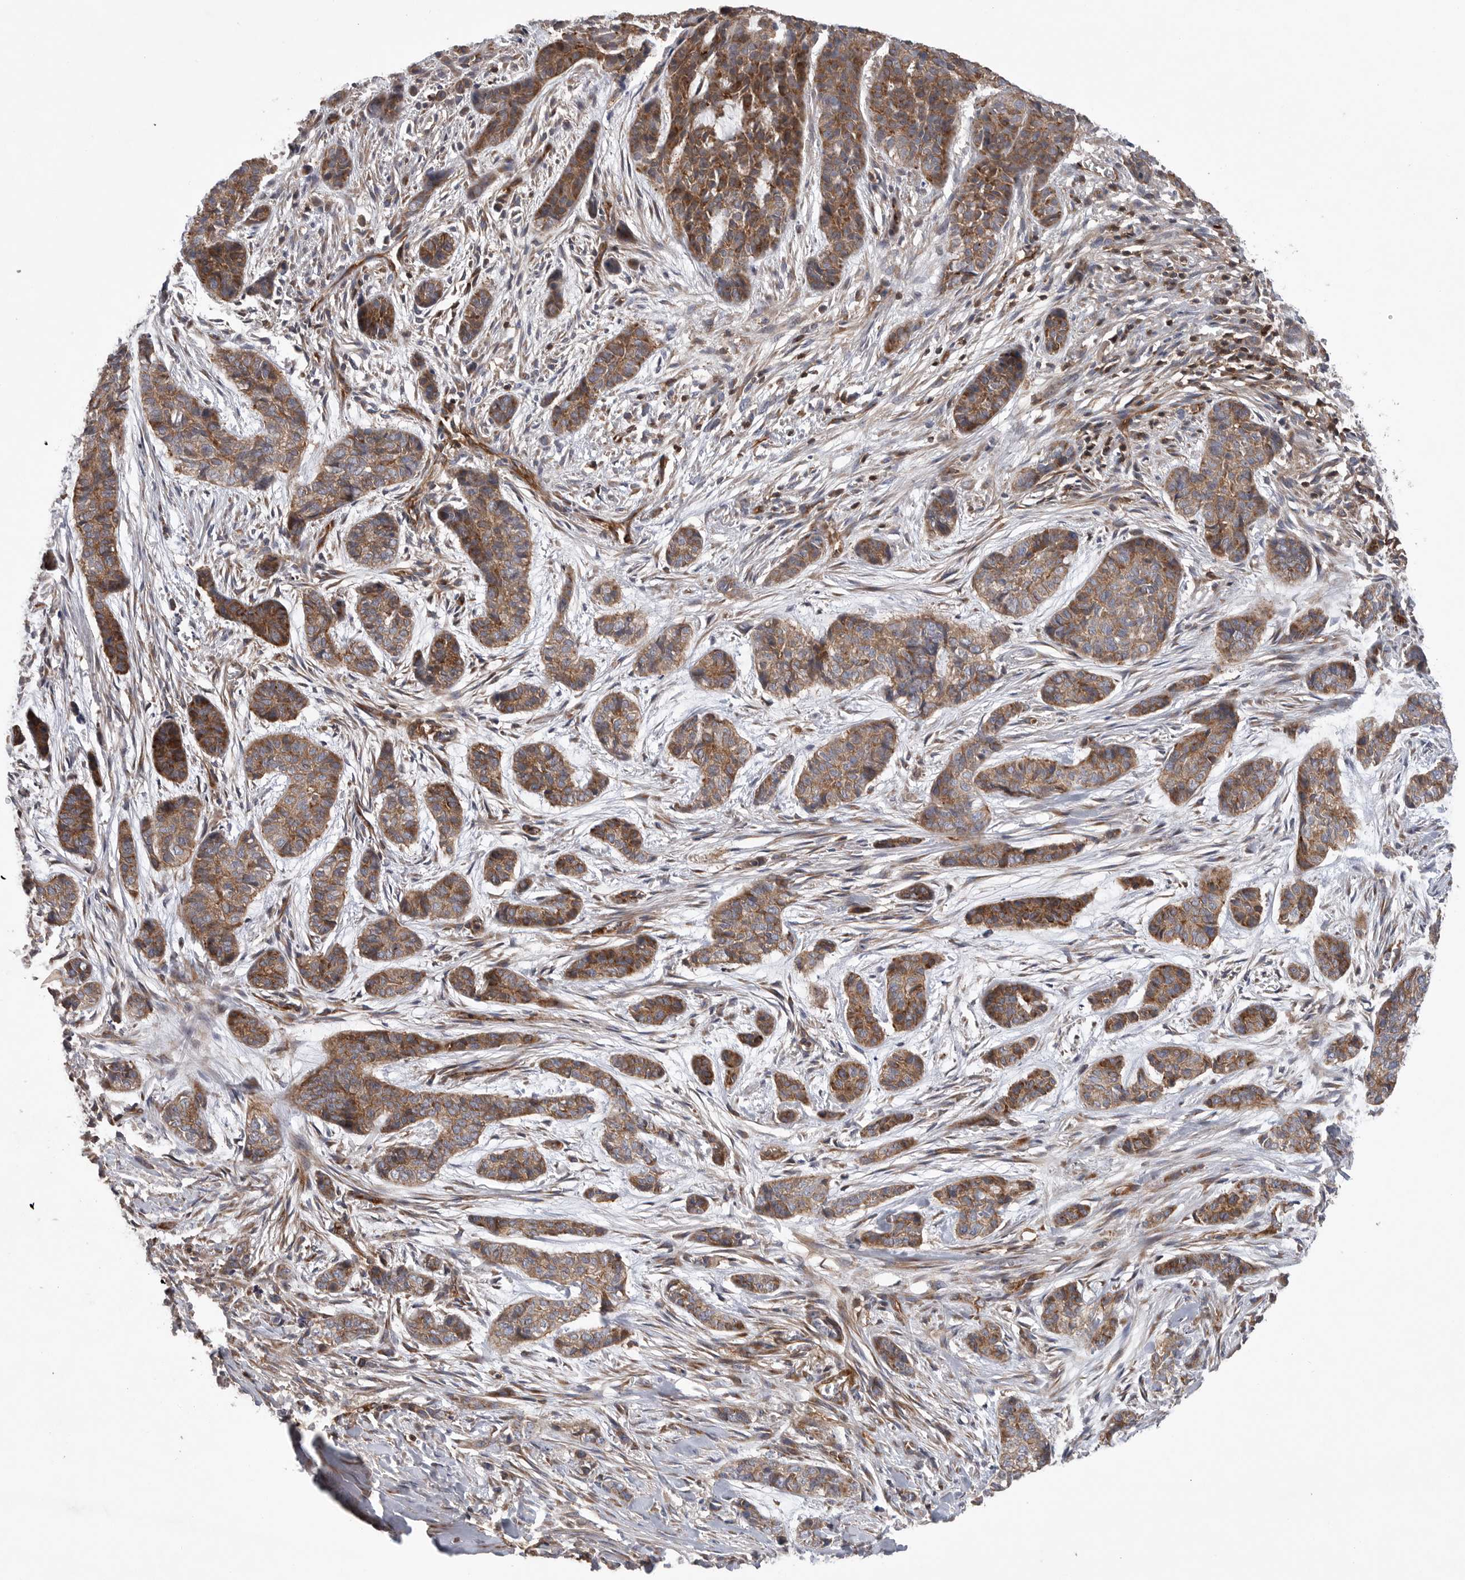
{"staining": {"intensity": "moderate", "quantity": ">75%", "location": "cytoplasmic/membranous"}, "tissue": "skin cancer", "cell_type": "Tumor cells", "image_type": "cancer", "snomed": [{"axis": "morphology", "description": "Basal cell carcinoma"}, {"axis": "topography", "description": "Skin"}], "caption": "Immunohistochemistry (IHC) image of neoplastic tissue: skin cancer (basal cell carcinoma) stained using immunohistochemistry exhibits medium levels of moderate protein expression localized specifically in the cytoplasmic/membranous of tumor cells, appearing as a cytoplasmic/membranous brown color.", "gene": "PRKCH", "patient": {"sex": "female", "age": 64}}